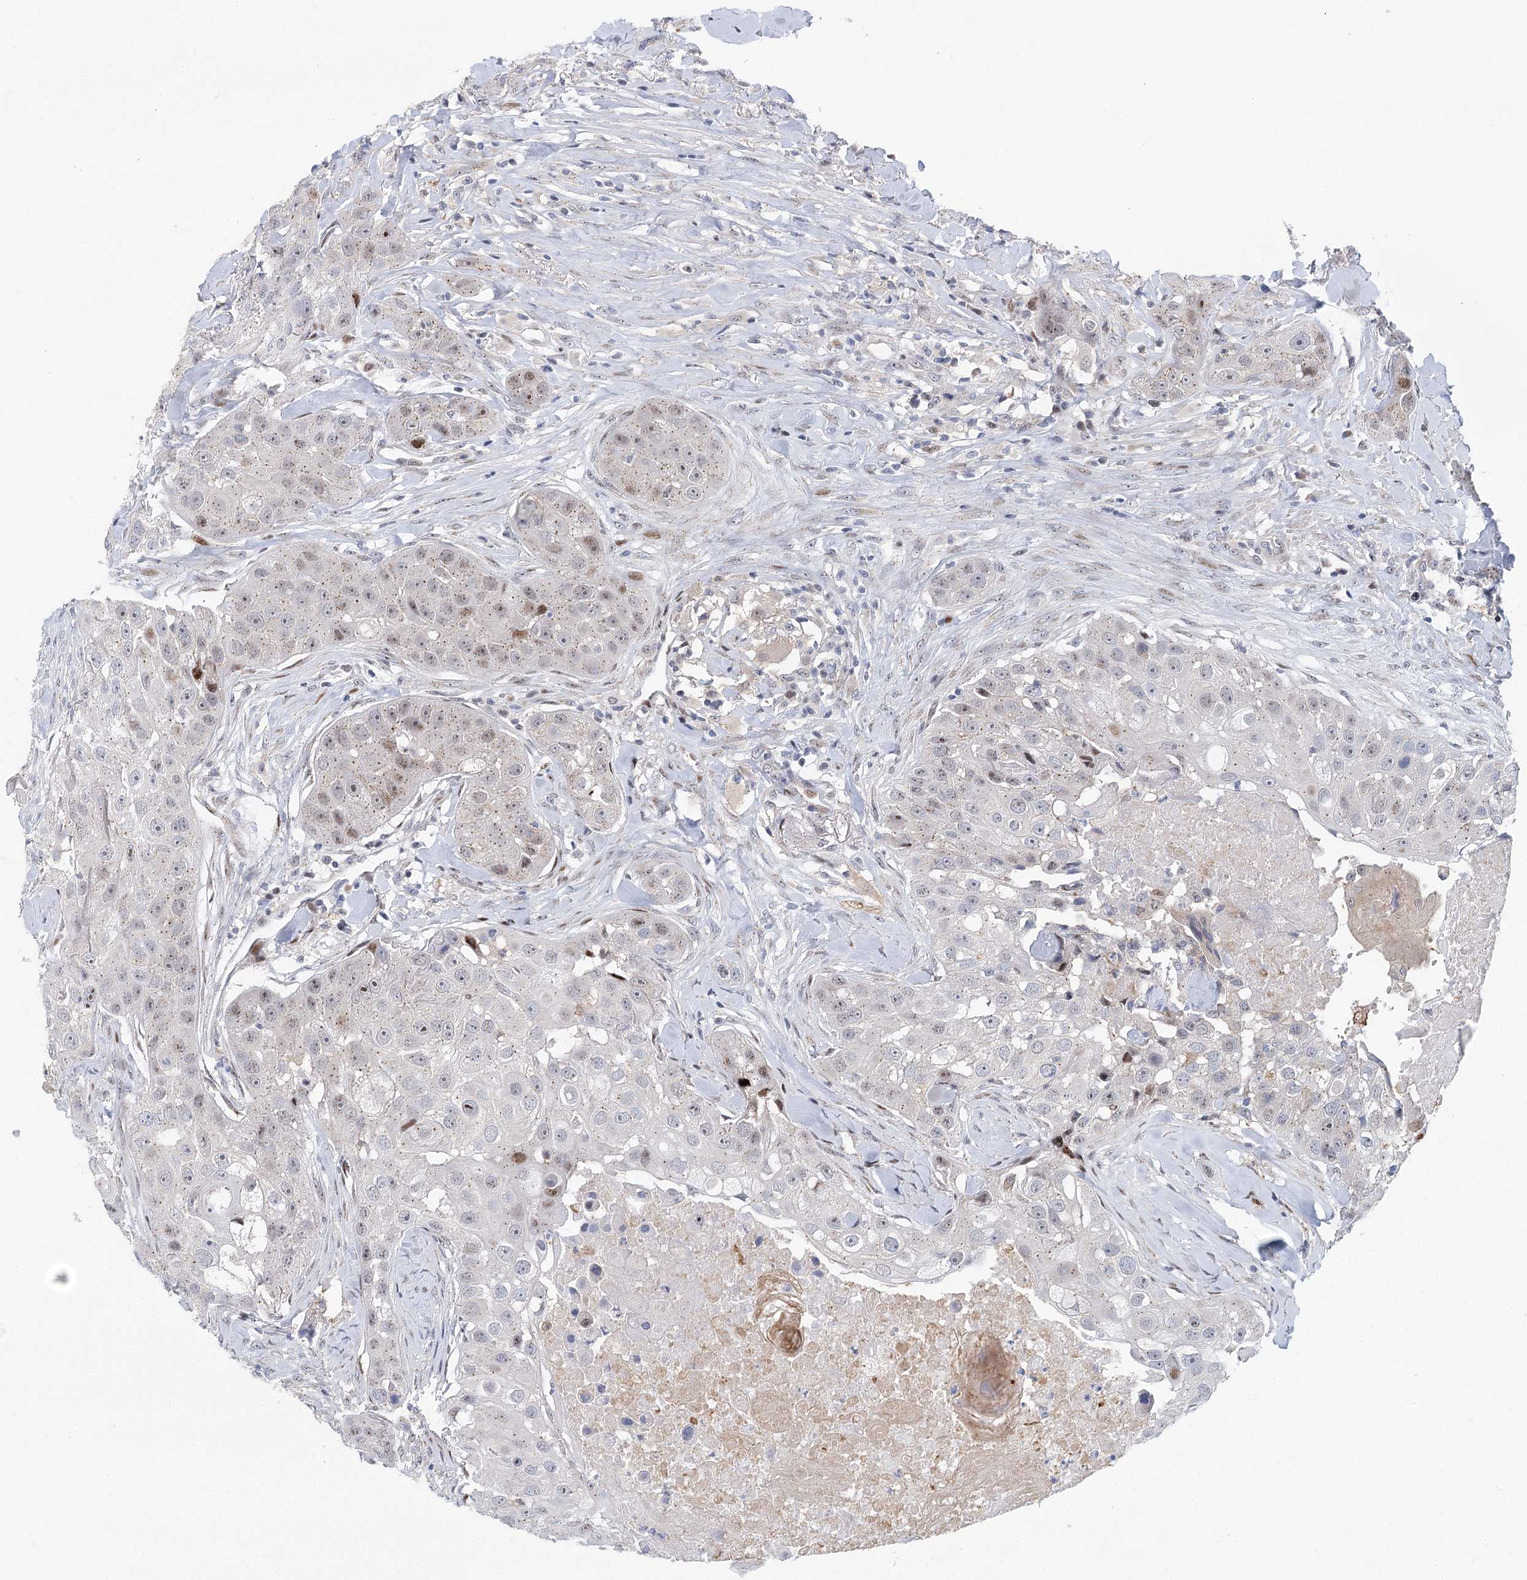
{"staining": {"intensity": "weak", "quantity": "25%-75%", "location": "nuclear"}, "tissue": "head and neck cancer", "cell_type": "Tumor cells", "image_type": "cancer", "snomed": [{"axis": "morphology", "description": "Normal tissue, NOS"}, {"axis": "morphology", "description": "Squamous cell carcinoma, NOS"}, {"axis": "topography", "description": "Skeletal muscle"}, {"axis": "topography", "description": "Head-Neck"}], "caption": "A high-resolution micrograph shows immunohistochemistry (IHC) staining of head and neck cancer (squamous cell carcinoma), which exhibits weak nuclear staining in about 25%-75% of tumor cells.", "gene": "CAMTA1", "patient": {"sex": "male", "age": 51}}